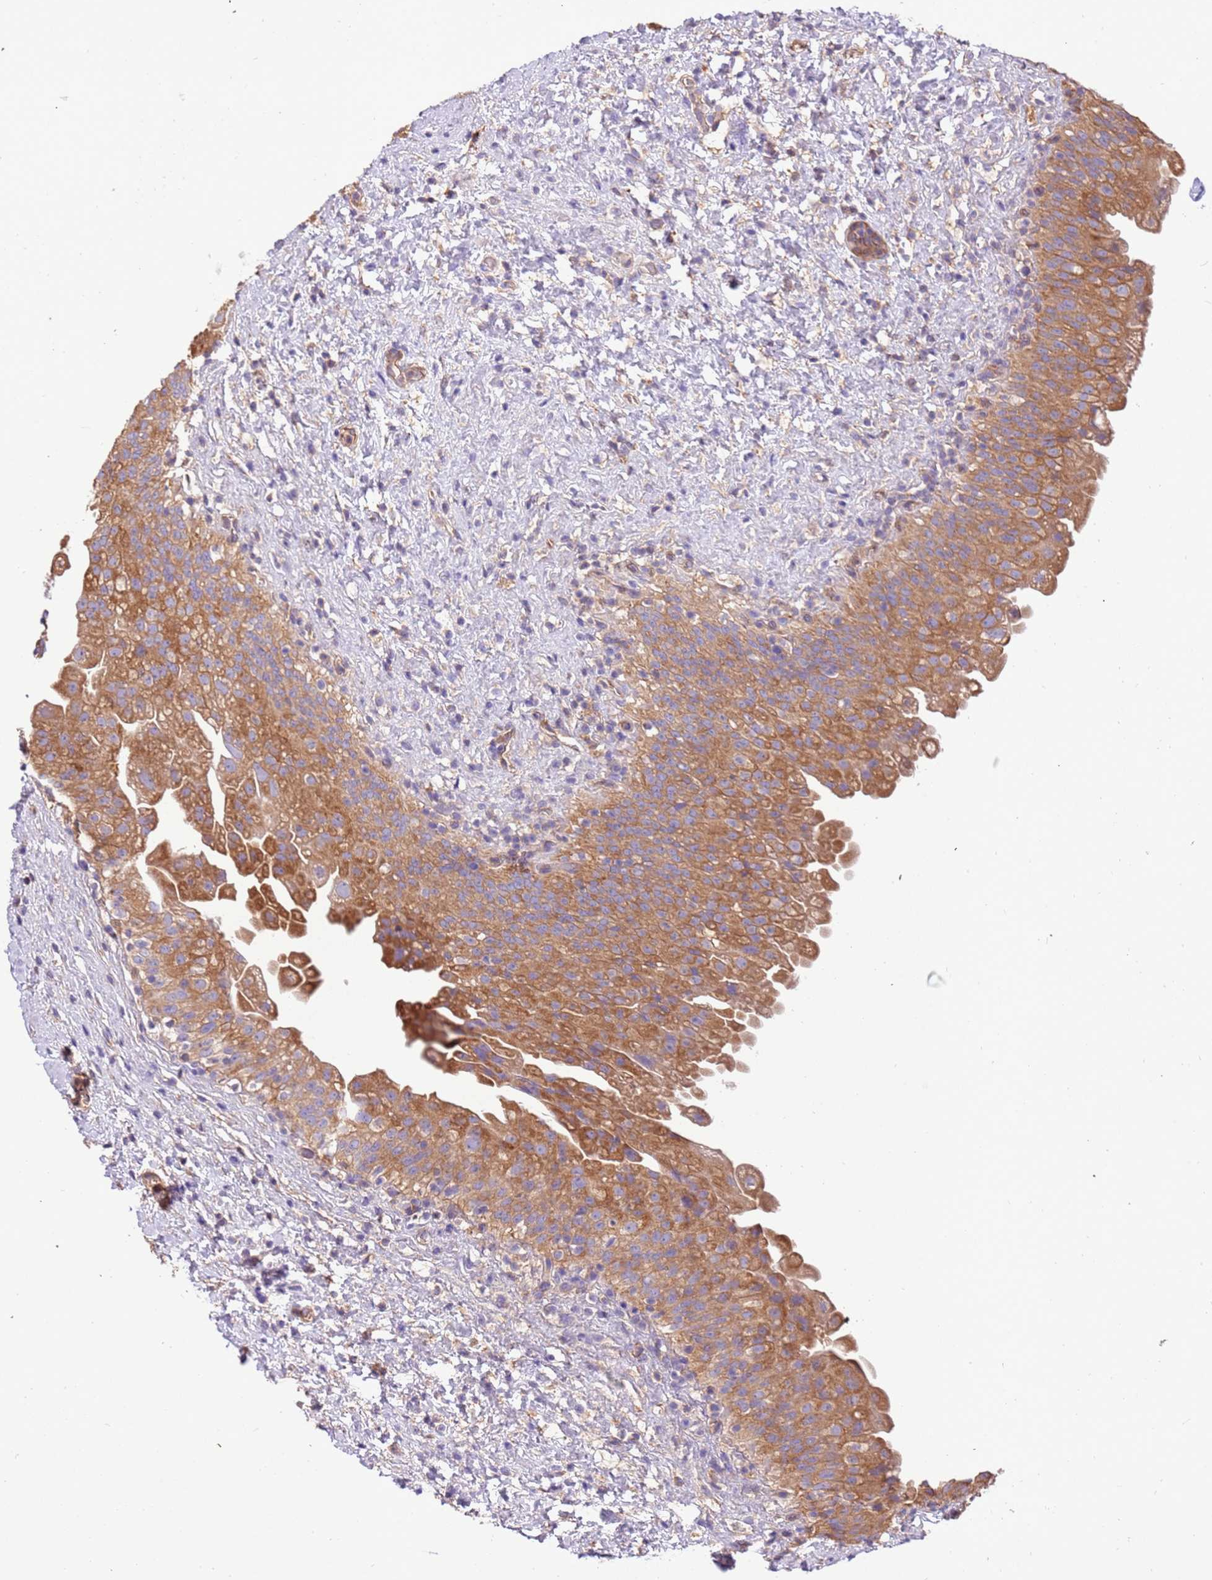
{"staining": {"intensity": "moderate", "quantity": ">75%", "location": "cytoplasmic/membranous"}, "tissue": "urinary bladder", "cell_type": "Urothelial cells", "image_type": "normal", "snomed": [{"axis": "morphology", "description": "Normal tissue, NOS"}, {"axis": "topography", "description": "Urinary bladder"}], "caption": "Urothelial cells reveal medium levels of moderate cytoplasmic/membranous expression in approximately >75% of cells in unremarkable human urinary bladder. Nuclei are stained in blue.", "gene": "NAALADL1", "patient": {"sex": "female", "age": 27}}